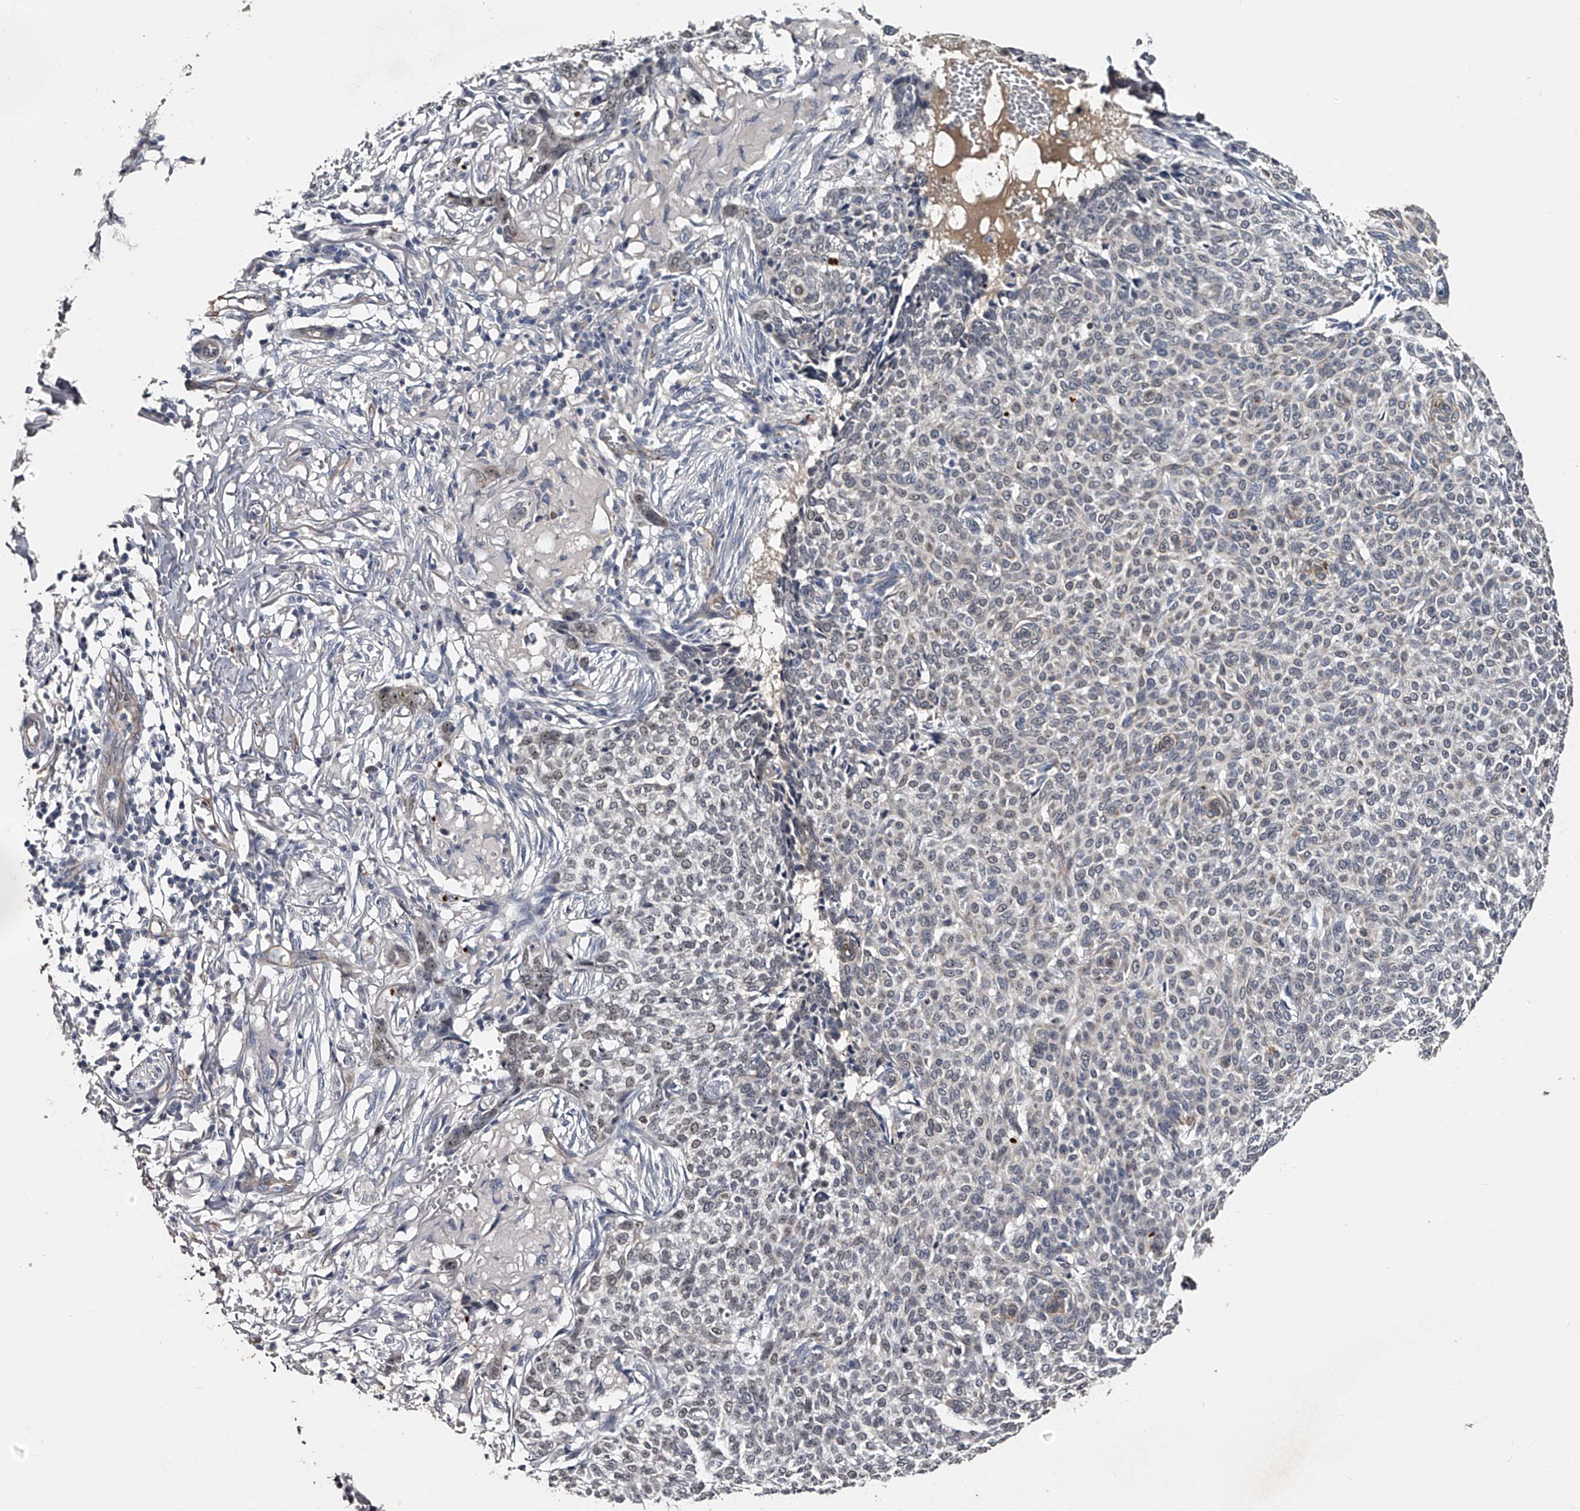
{"staining": {"intensity": "weak", "quantity": "25%-75%", "location": "nuclear"}, "tissue": "skin cancer", "cell_type": "Tumor cells", "image_type": "cancer", "snomed": [{"axis": "morphology", "description": "Basal cell carcinoma"}, {"axis": "topography", "description": "Skin"}], "caption": "Skin cancer (basal cell carcinoma) stained with a brown dye displays weak nuclear positive staining in about 25%-75% of tumor cells.", "gene": "MDN1", "patient": {"sex": "male", "age": 85}}